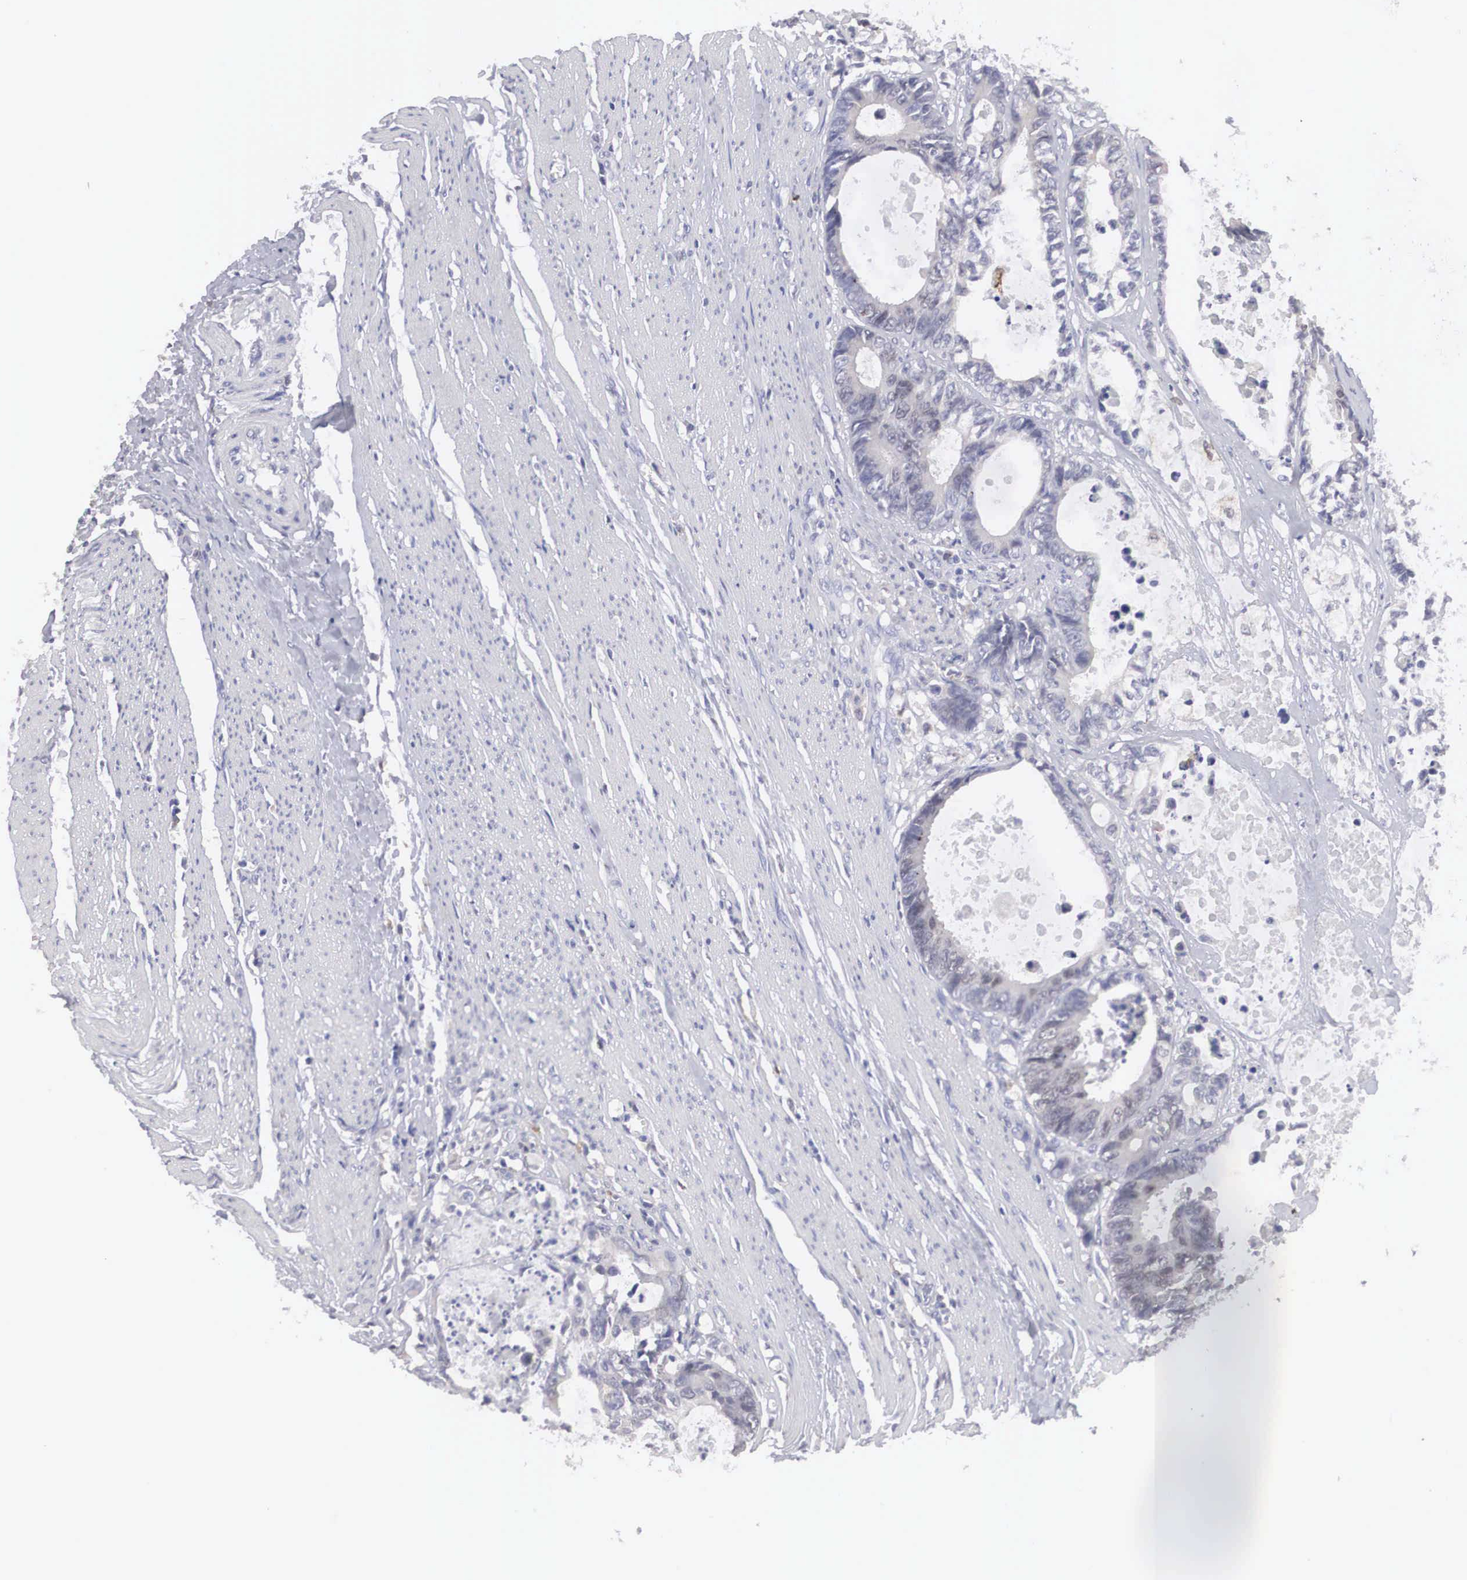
{"staining": {"intensity": "negative", "quantity": "none", "location": "none"}, "tissue": "colorectal cancer", "cell_type": "Tumor cells", "image_type": "cancer", "snomed": [{"axis": "morphology", "description": "Adenocarcinoma, NOS"}, {"axis": "topography", "description": "Rectum"}], "caption": "A photomicrograph of adenocarcinoma (colorectal) stained for a protein reveals no brown staining in tumor cells.", "gene": "HMOX1", "patient": {"sex": "female", "age": 98}}